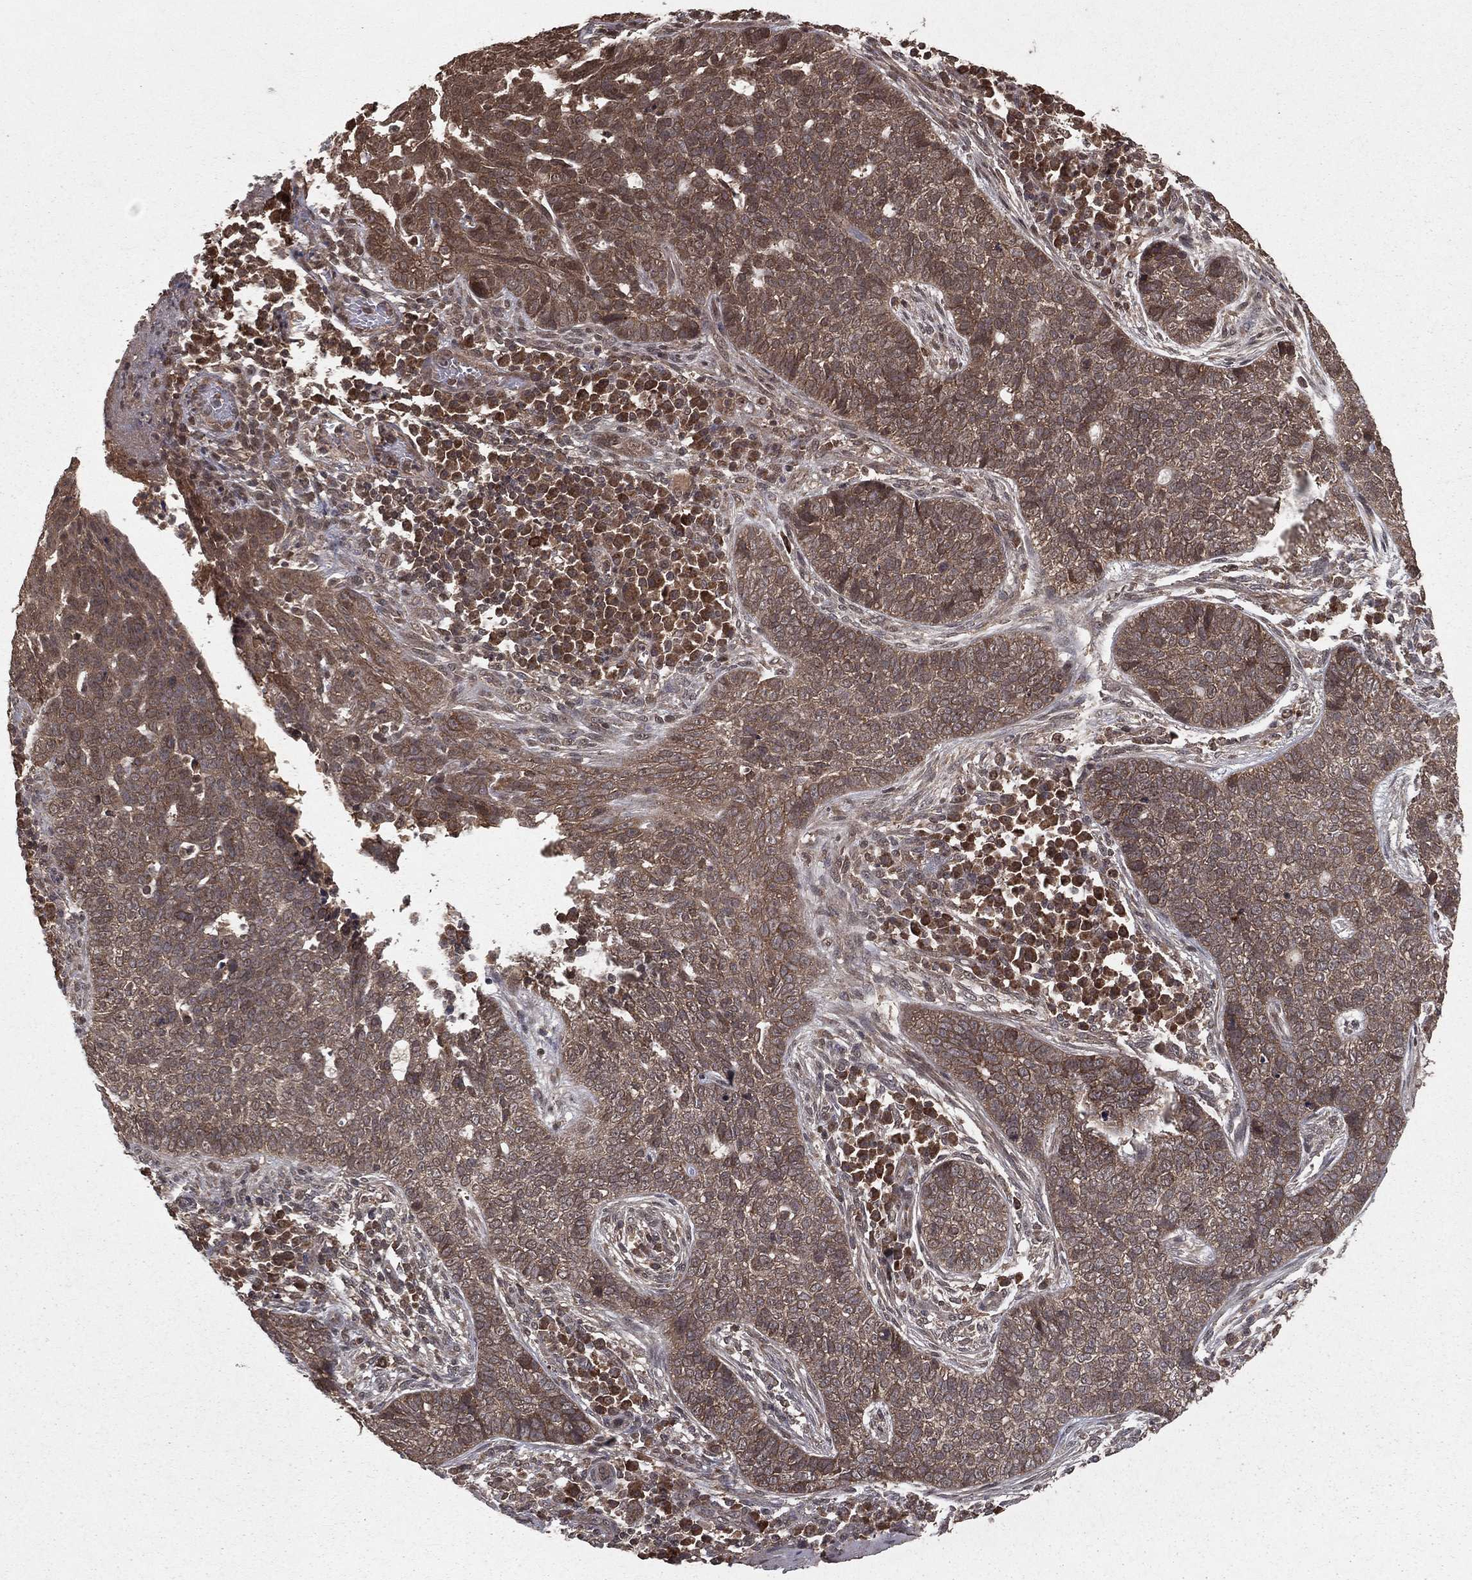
{"staining": {"intensity": "moderate", "quantity": "25%-75%", "location": "cytoplasmic/membranous"}, "tissue": "skin cancer", "cell_type": "Tumor cells", "image_type": "cancer", "snomed": [{"axis": "morphology", "description": "Basal cell carcinoma"}, {"axis": "topography", "description": "Skin"}], "caption": "Skin cancer tissue demonstrates moderate cytoplasmic/membranous positivity in approximately 25%-75% of tumor cells The staining was performed using DAB to visualize the protein expression in brown, while the nuclei were stained in blue with hematoxylin (Magnification: 20x).", "gene": "ZDHHC15", "patient": {"sex": "female", "age": 69}}